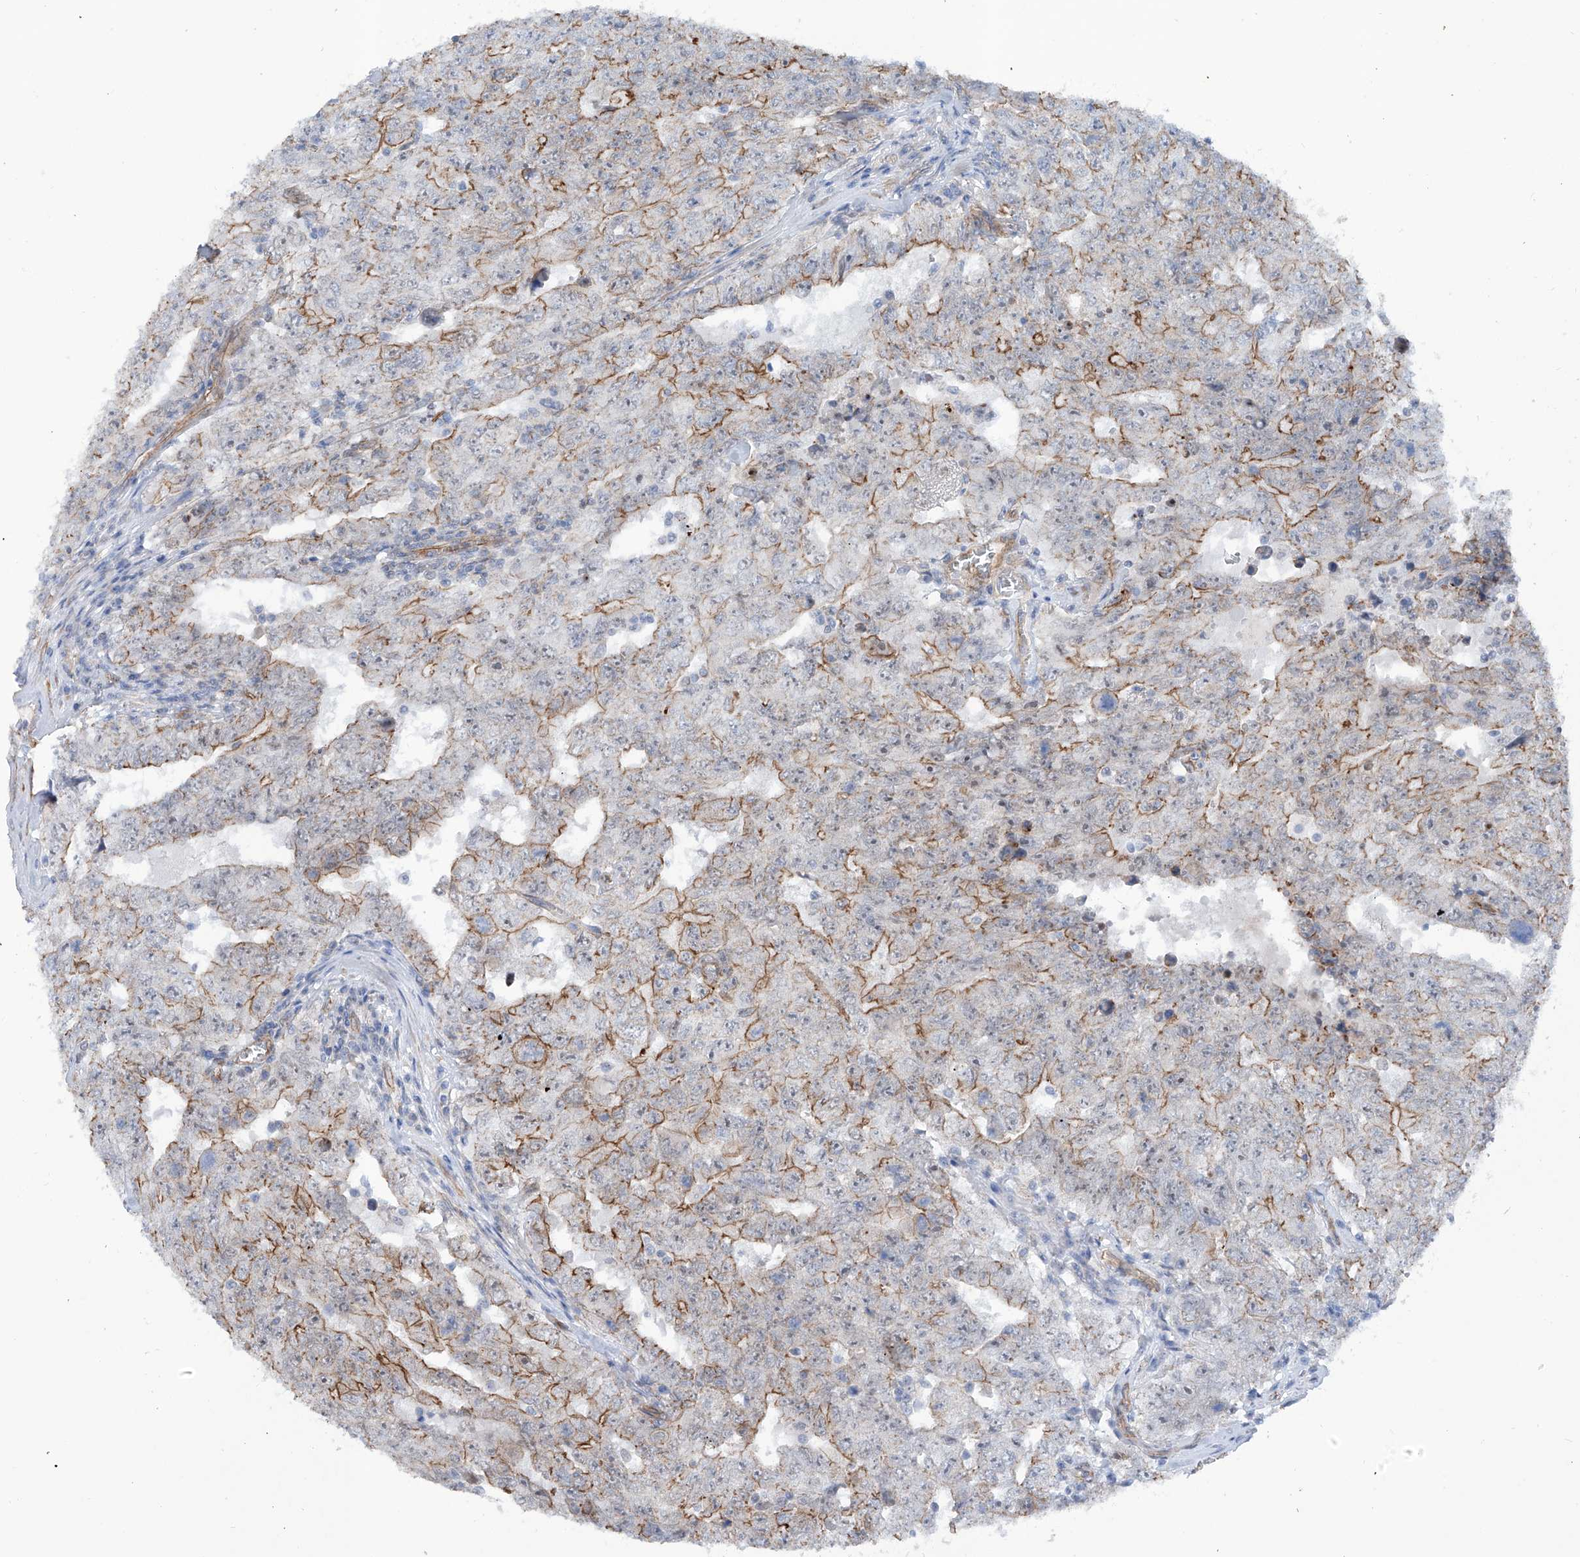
{"staining": {"intensity": "moderate", "quantity": "25%-75%", "location": "cytoplasmic/membranous"}, "tissue": "testis cancer", "cell_type": "Tumor cells", "image_type": "cancer", "snomed": [{"axis": "morphology", "description": "Carcinoma, Embryonal, NOS"}, {"axis": "topography", "description": "Testis"}], "caption": "Human testis cancer stained for a protein (brown) demonstrates moderate cytoplasmic/membranous positive expression in approximately 25%-75% of tumor cells.", "gene": "ZNF490", "patient": {"sex": "male", "age": 26}}